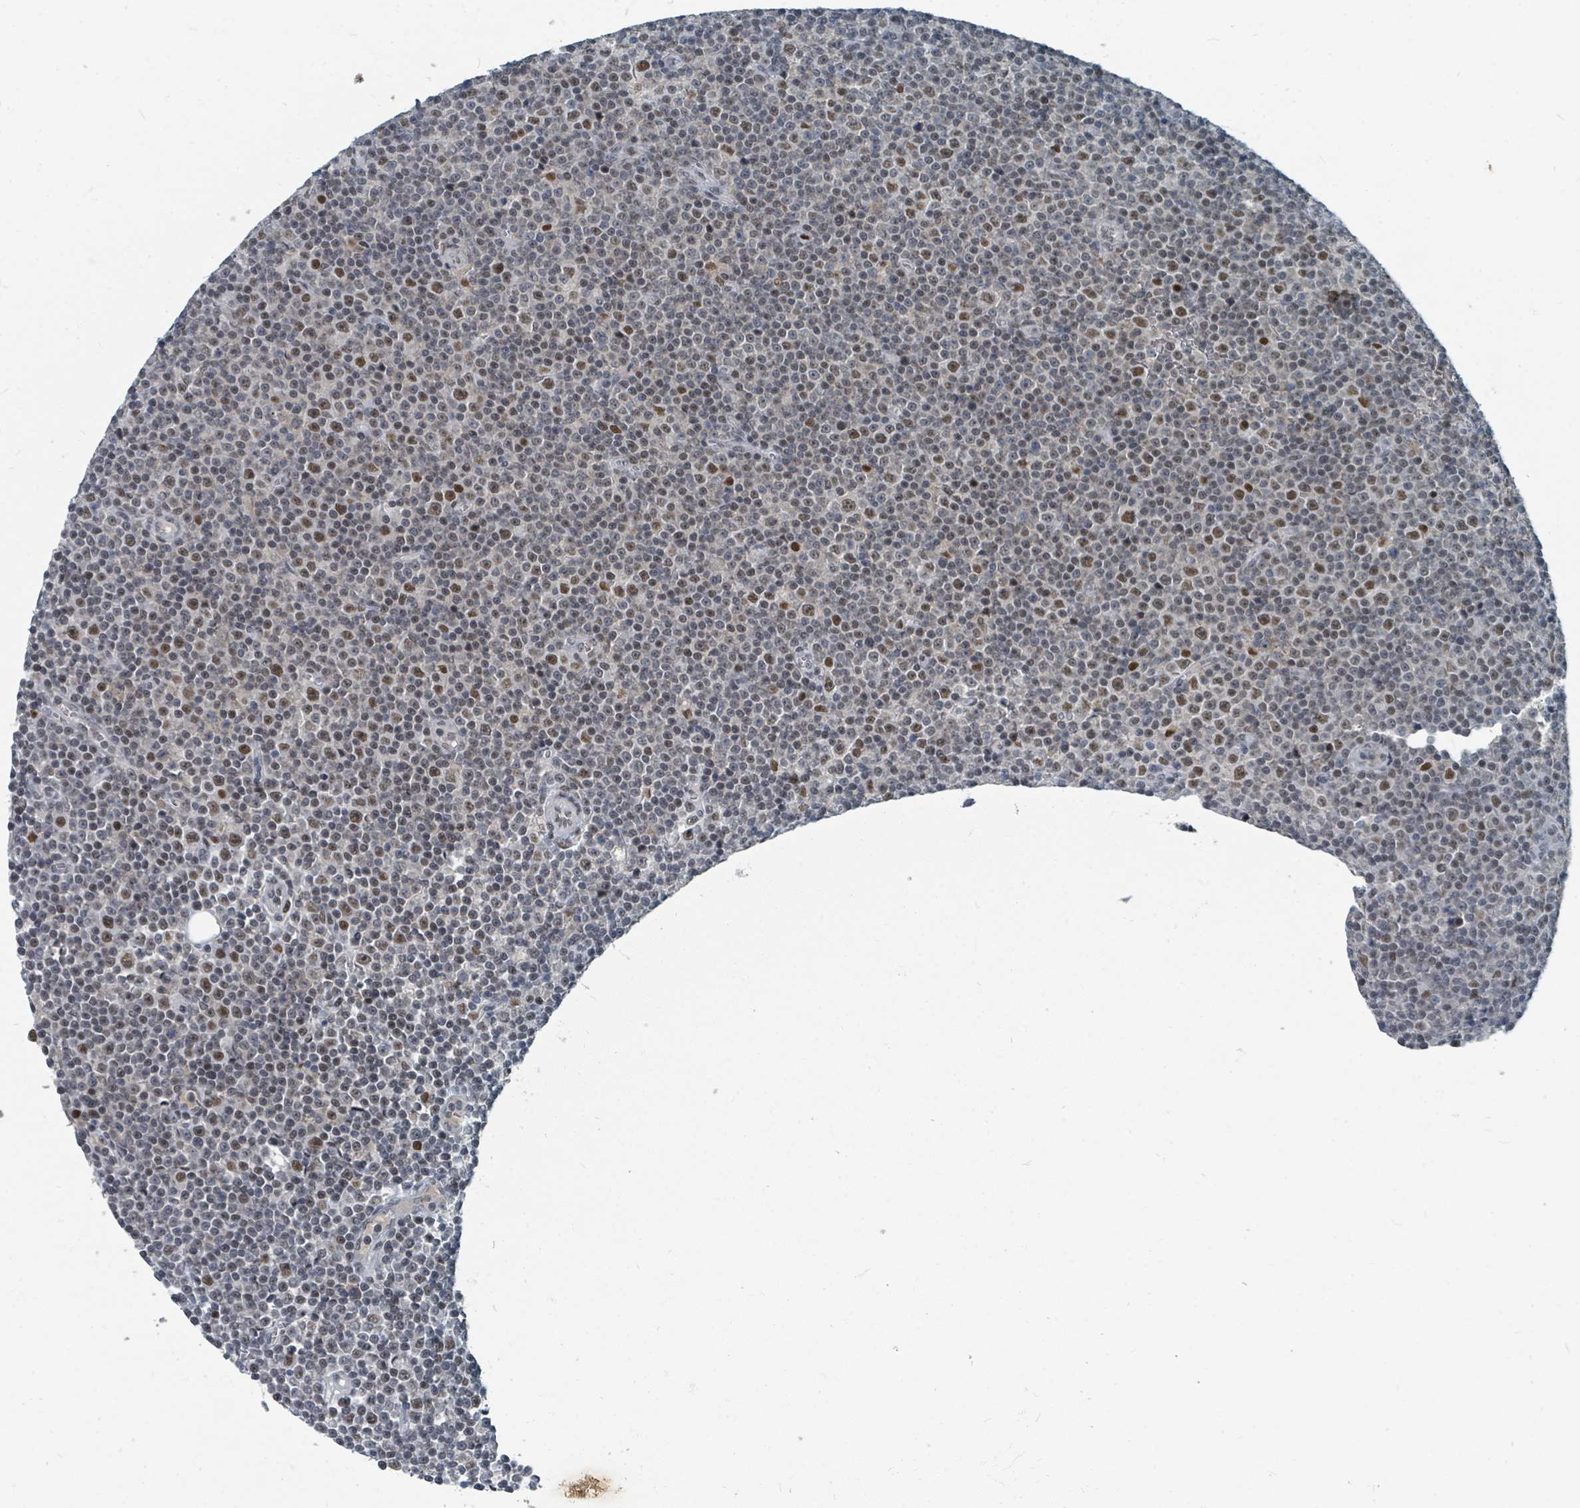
{"staining": {"intensity": "moderate", "quantity": "<25%", "location": "nuclear"}, "tissue": "lymphoma", "cell_type": "Tumor cells", "image_type": "cancer", "snomed": [{"axis": "morphology", "description": "Malignant lymphoma, non-Hodgkin's type, Low grade"}, {"axis": "topography", "description": "Lymph node"}], "caption": "A histopathology image of lymphoma stained for a protein reveals moderate nuclear brown staining in tumor cells.", "gene": "UCK1", "patient": {"sex": "female", "age": 67}}